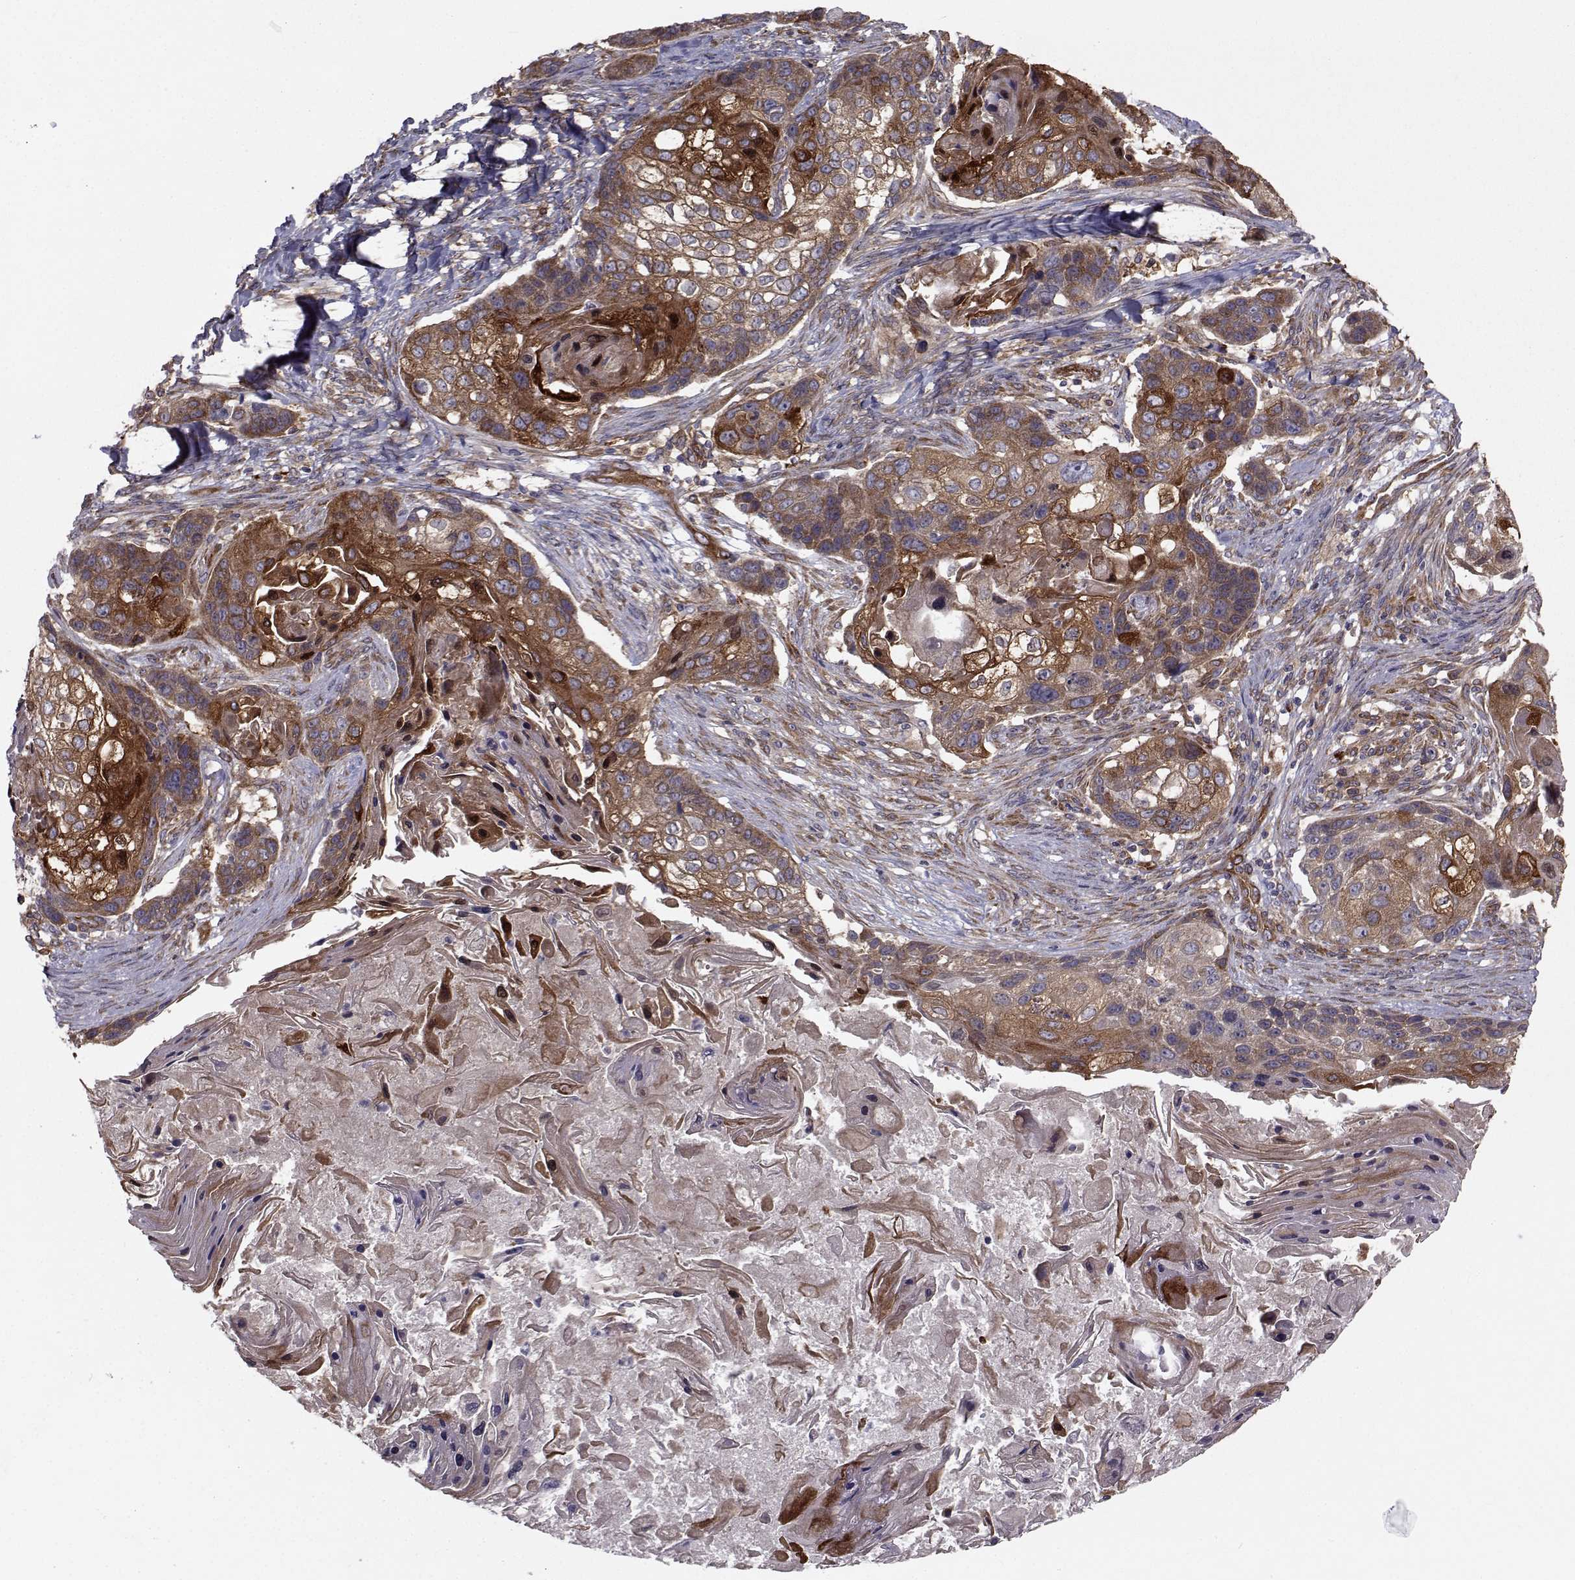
{"staining": {"intensity": "strong", "quantity": "25%-75%", "location": "cytoplasmic/membranous"}, "tissue": "lung cancer", "cell_type": "Tumor cells", "image_type": "cancer", "snomed": [{"axis": "morphology", "description": "Squamous cell carcinoma, NOS"}, {"axis": "topography", "description": "Lung"}], "caption": "A micrograph of lung cancer (squamous cell carcinoma) stained for a protein reveals strong cytoplasmic/membranous brown staining in tumor cells. The staining was performed using DAB (3,3'-diaminobenzidine), with brown indicating positive protein expression. Nuclei are stained blue with hematoxylin.", "gene": "TRIP10", "patient": {"sex": "male", "age": 69}}